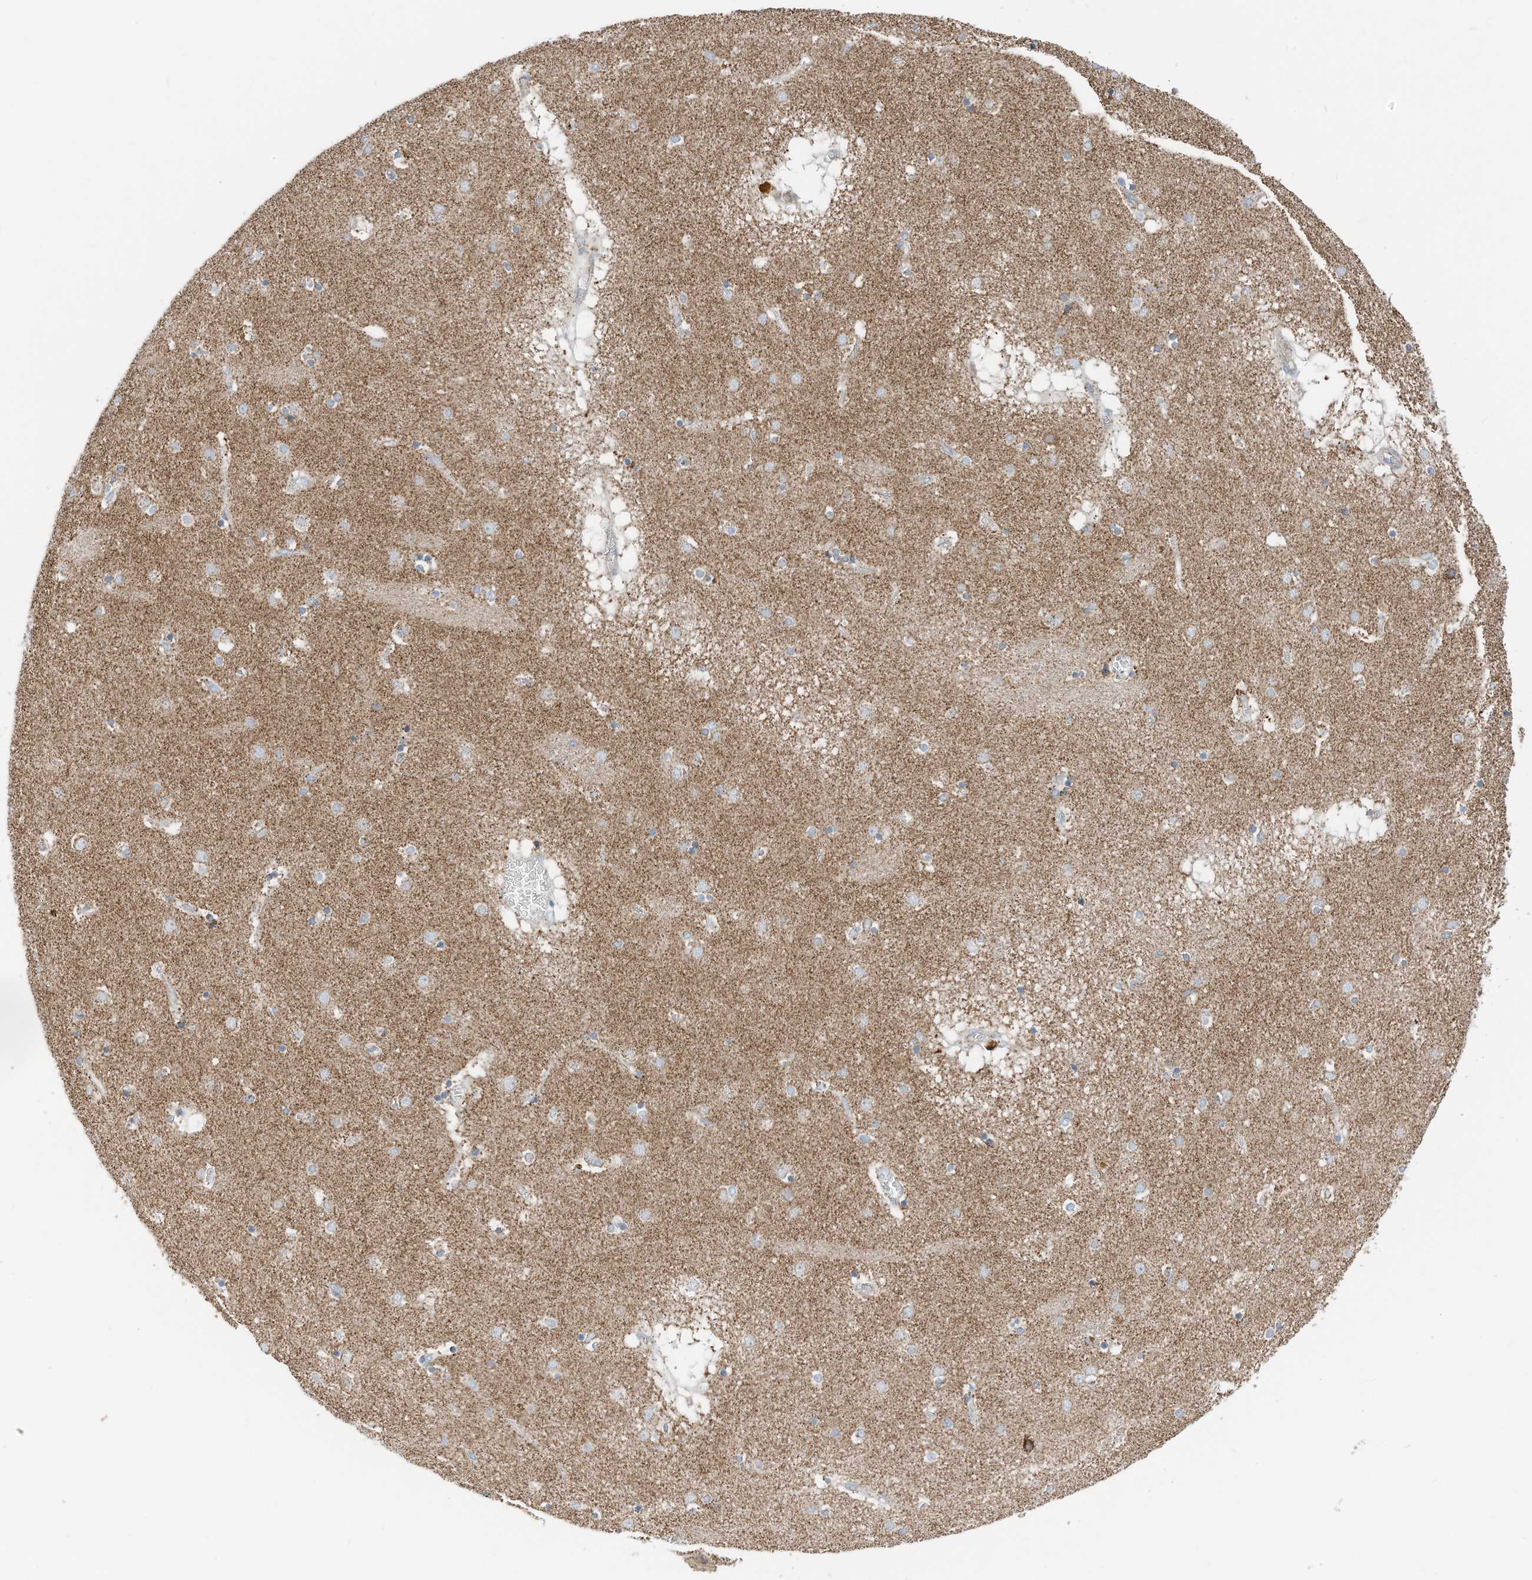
{"staining": {"intensity": "negative", "quantity": "none", "location": "none"}, "tissue": "caudate", "cell_type": "Glial cells", "image_type": "normal", "snomed": [{"axis": "morphology", "description": "Normal tissue, NOS"}, {"axis": "topography", "description": "Lateral ventricle wall"}], "caption": "This histopathology image is of normal caudate stained with immunohistochemistry (IHC) to label a protein in brown with the nuclei are counter-stained blue. There is no expression in glial cells.", "gene": "RMND1", "patient": {"sex": "male", "age": 70}}